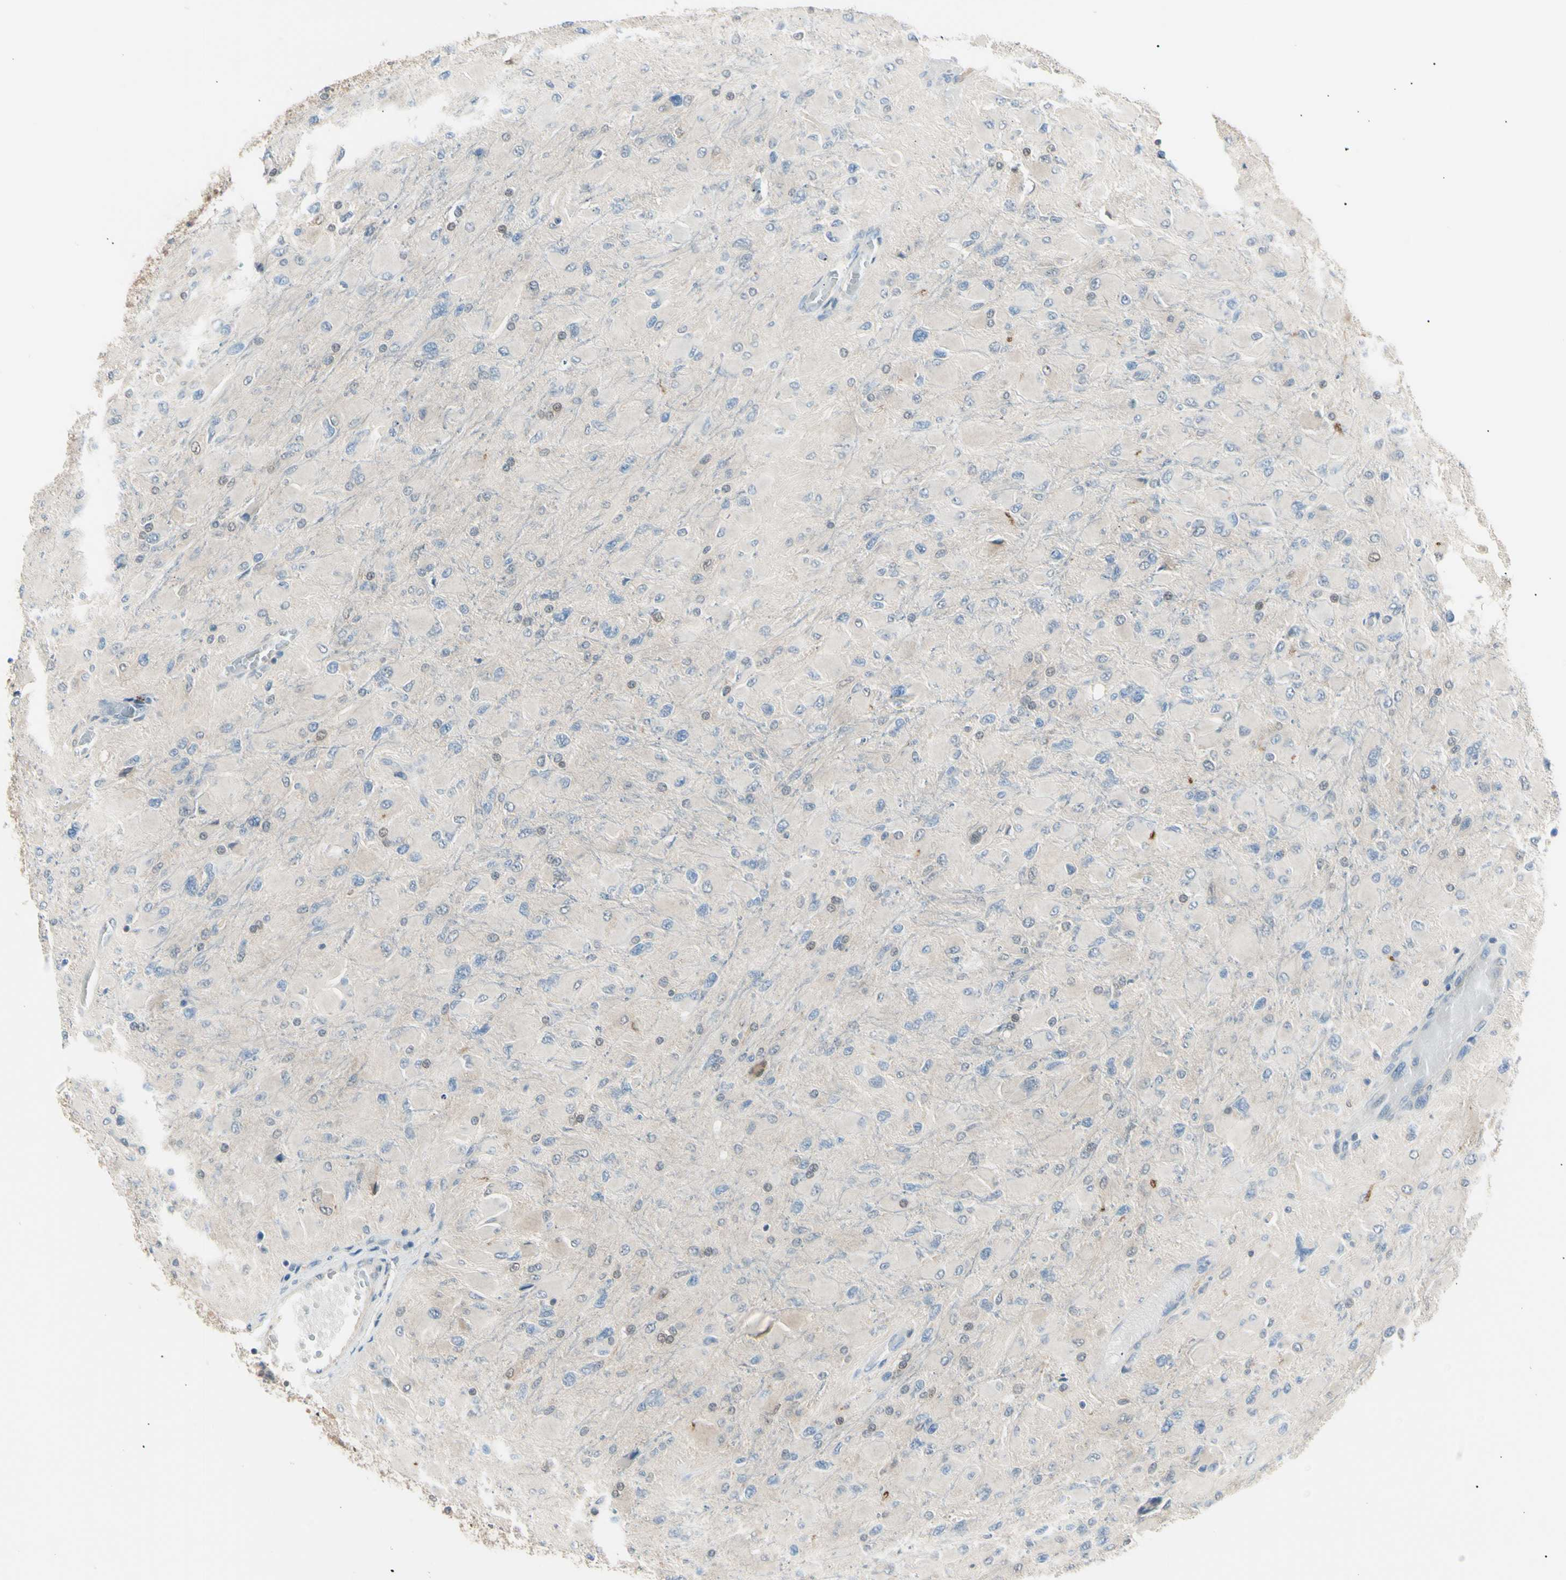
{"staining": {"intensity": "negative", "quantity": "none", "location": "none"}, "tissue": "glioma", "cell_type": "Tumor cells", "image_type": "cancer", "snomed": [{"axis": "morphology", "description": "Glioma, malignant, High grade"}, {"axis": "topography", "description": "Cerebral cortex"}], "caption": "An immunohistochemistry photomicrograph of malignant high-grade glioma is shown. There is no staining in tumor cells of malignant high-grade glioma.", "gene": "LHPP", "patient": {"sex": "female", "age": 36}}